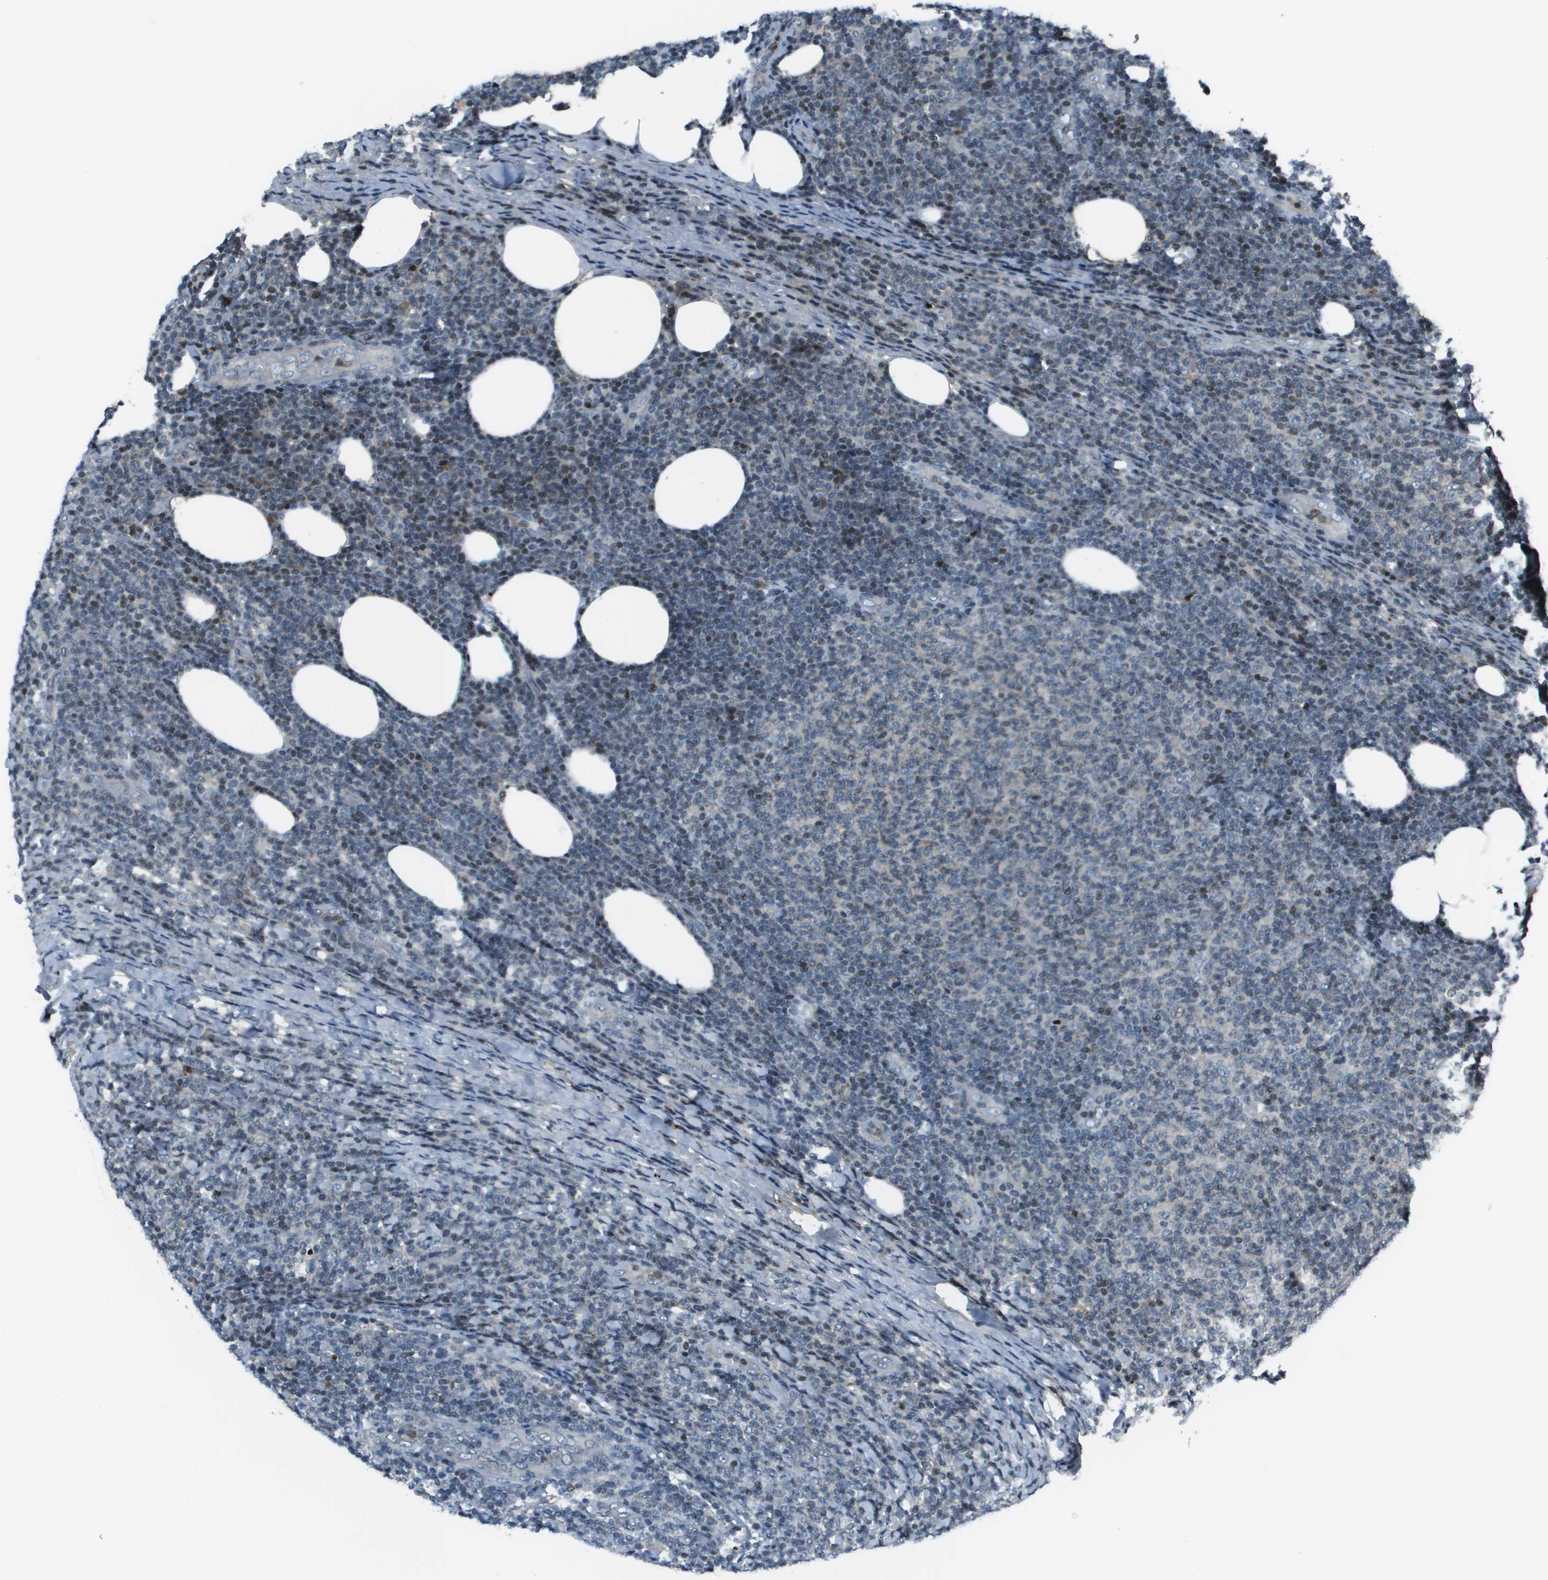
{"staining": {"intensity": "weak", "quantity": "<25%", "location": "nuclear"}, "tissue": "lymphoma", "cell_type": "Tumor cells", "image_type": "cancer", "snomed": [{"axis": "morphology", "description": "Malignant lymphoma, non-Hodgkin's type, Low grade"}, {"axis": "topography", "description": "Lymph node"}], "caption": "Human low-grade malignant lymphoma, non-Hodgkin's type stained for a protein using IHC demonstrates no staining in tumor cells.", "gene": "CXCL12", "patient": {"sex": "male", "age": 66}}